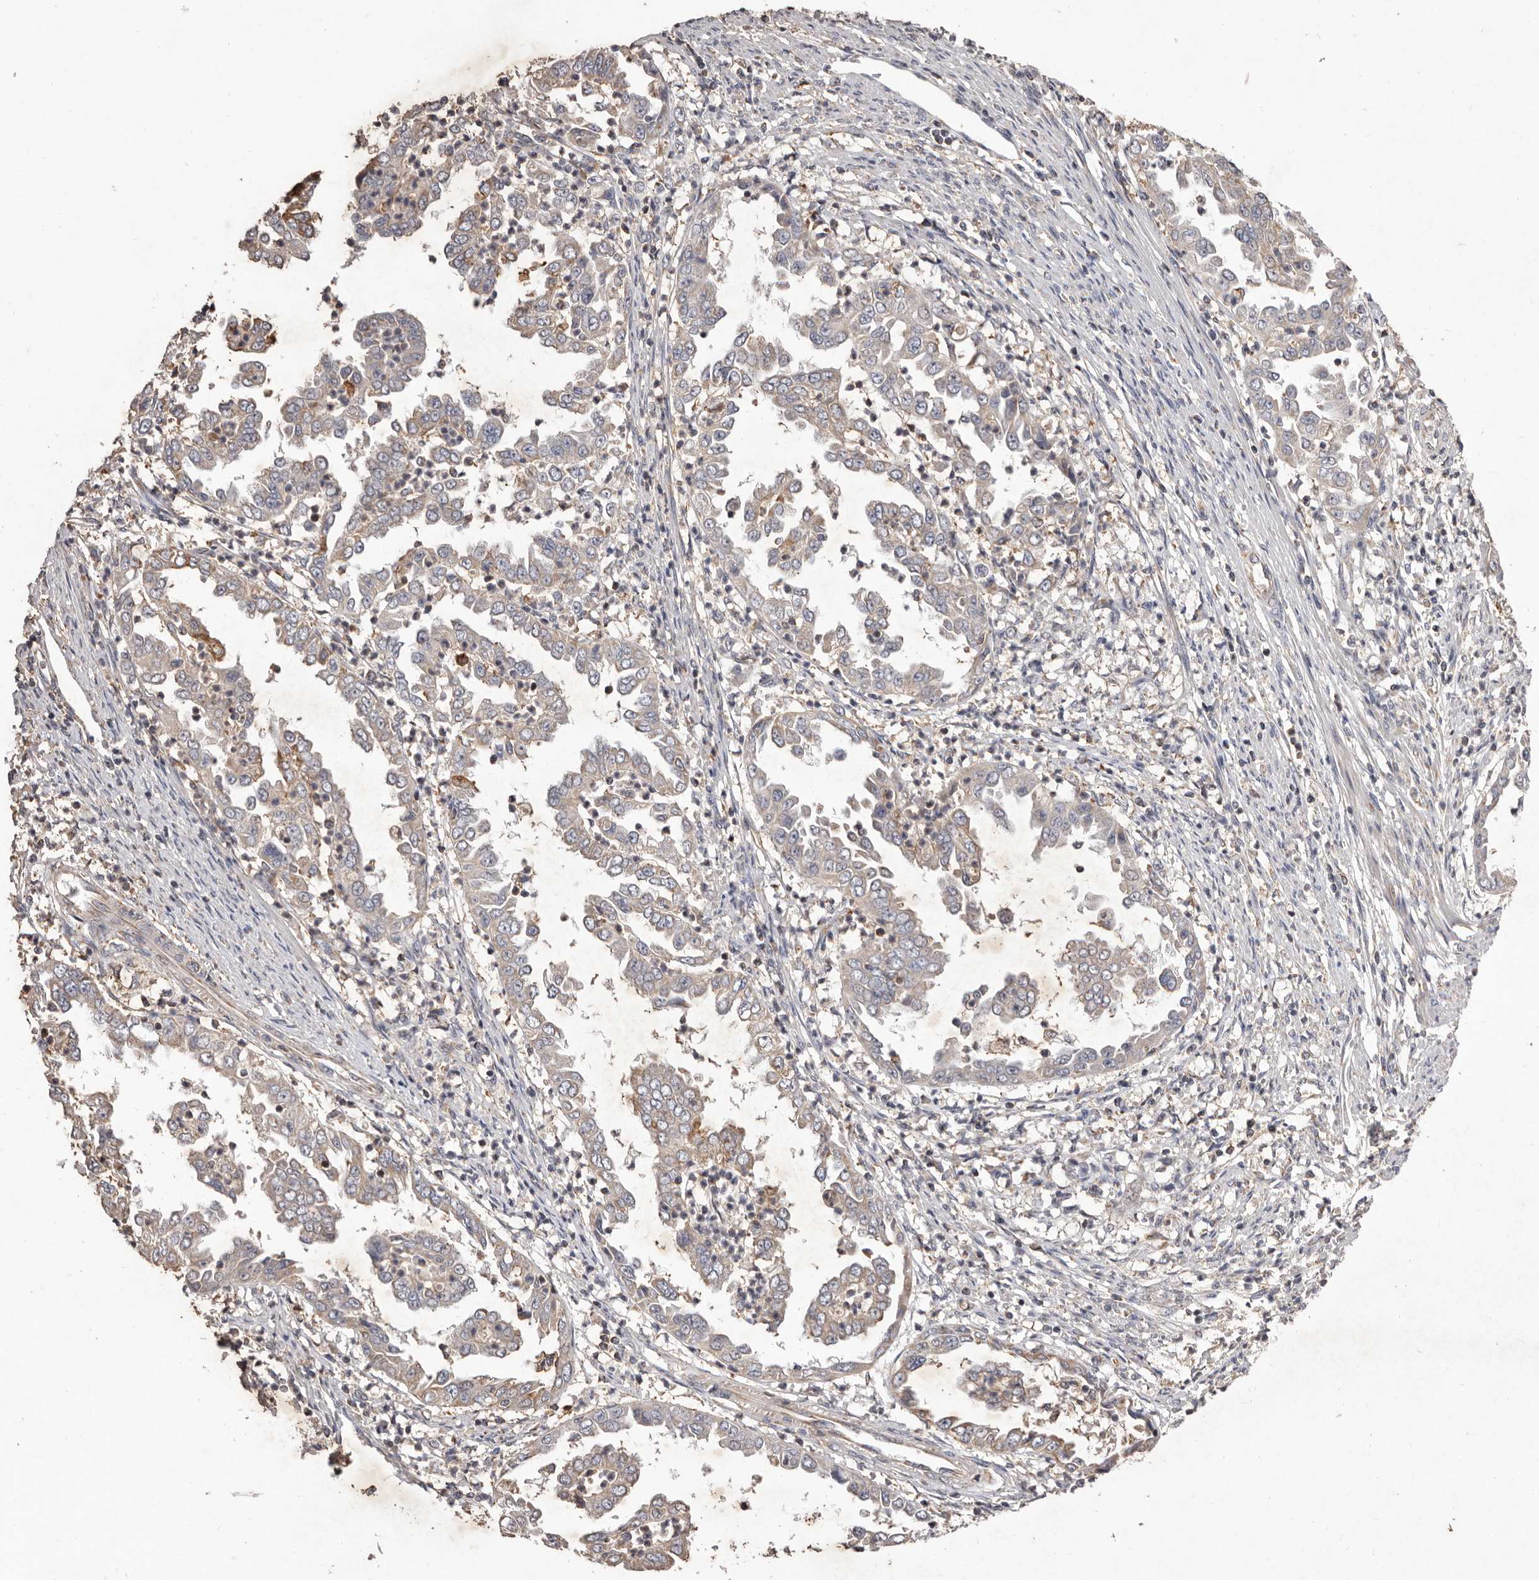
{"staining": {"intensity": "moderate", "quantity": "<25%", "location": "cytoplasmic/membranous"}, "tissue": "endometrial cancer", "cell_type": "Tumor cells", "image_type": "cancer", "snomed": [{"axis": "morphology", "description": "Adenocarcinoma, NOS"}, {"axis": "topography", "description": "Endometrium"}], "caption": "Endometrial adenocarcinoma was stained to show a protein in brown. There is low levels of moderate cytoplasmic/membranous positivity in approximately <25% of tumor cells. (DAB (3,3'-diaminobenzidine) IHC, brown staining for protein, blue staining for nuclei).", "gene": "CXCL14", "patient": {"sex": "female", "age": 85}}